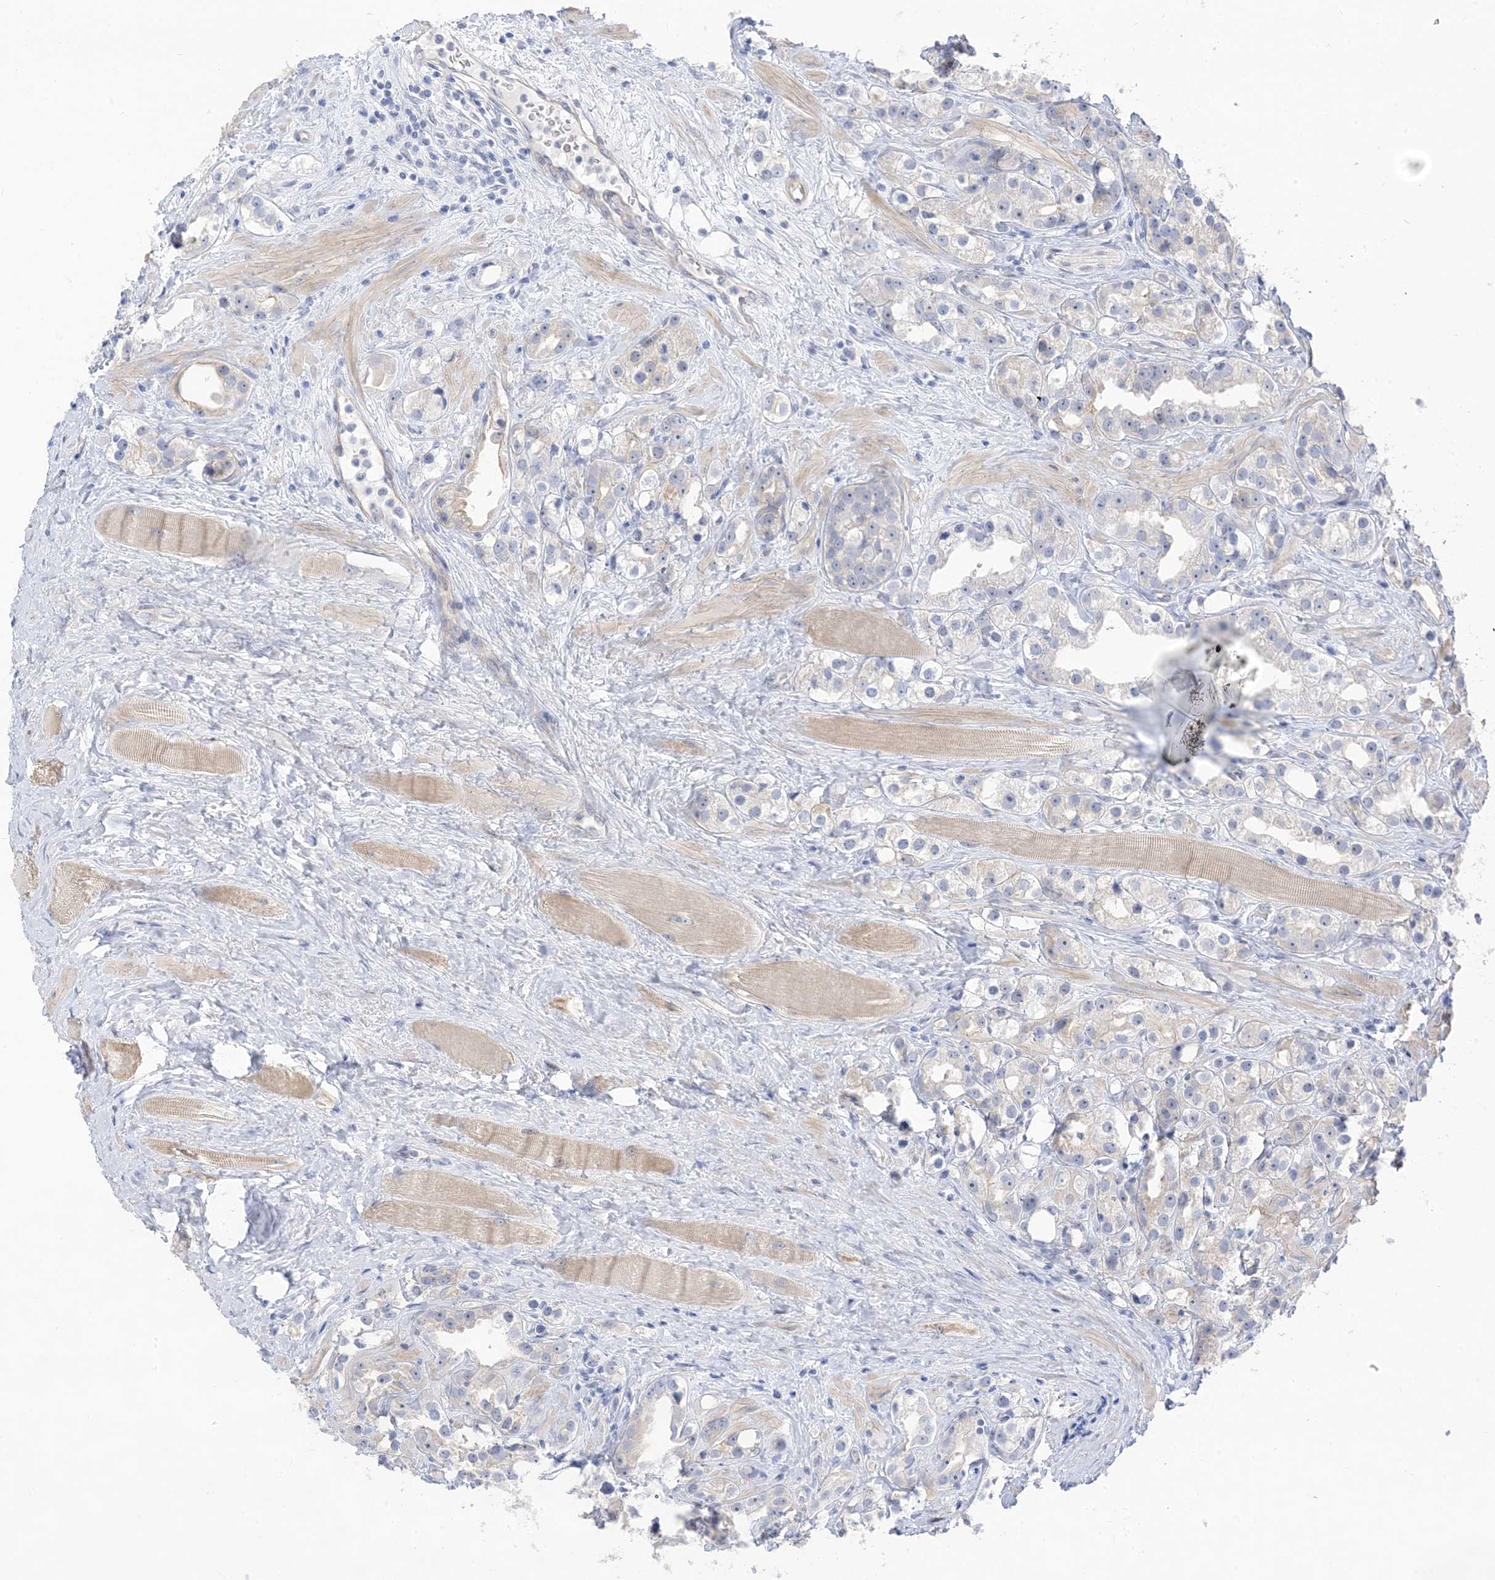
{"staining": {"intensity": "negative", "quantity": "none", "location": "none"}, "tissue": "prostate cancer", "cell_type": "Tumor cells", "image_type": "cancer", "snomed": [{"axis": "morphology", "description": "Adenocarcinoma, NOS"}, {"axis": "topography", "description": "Prostate"}], "caption": "Tumor cells show no significant positivity in prostate adenocarcinoma.", "gene": "IL36B", "patient": {"sex": "male", "age": 79}}